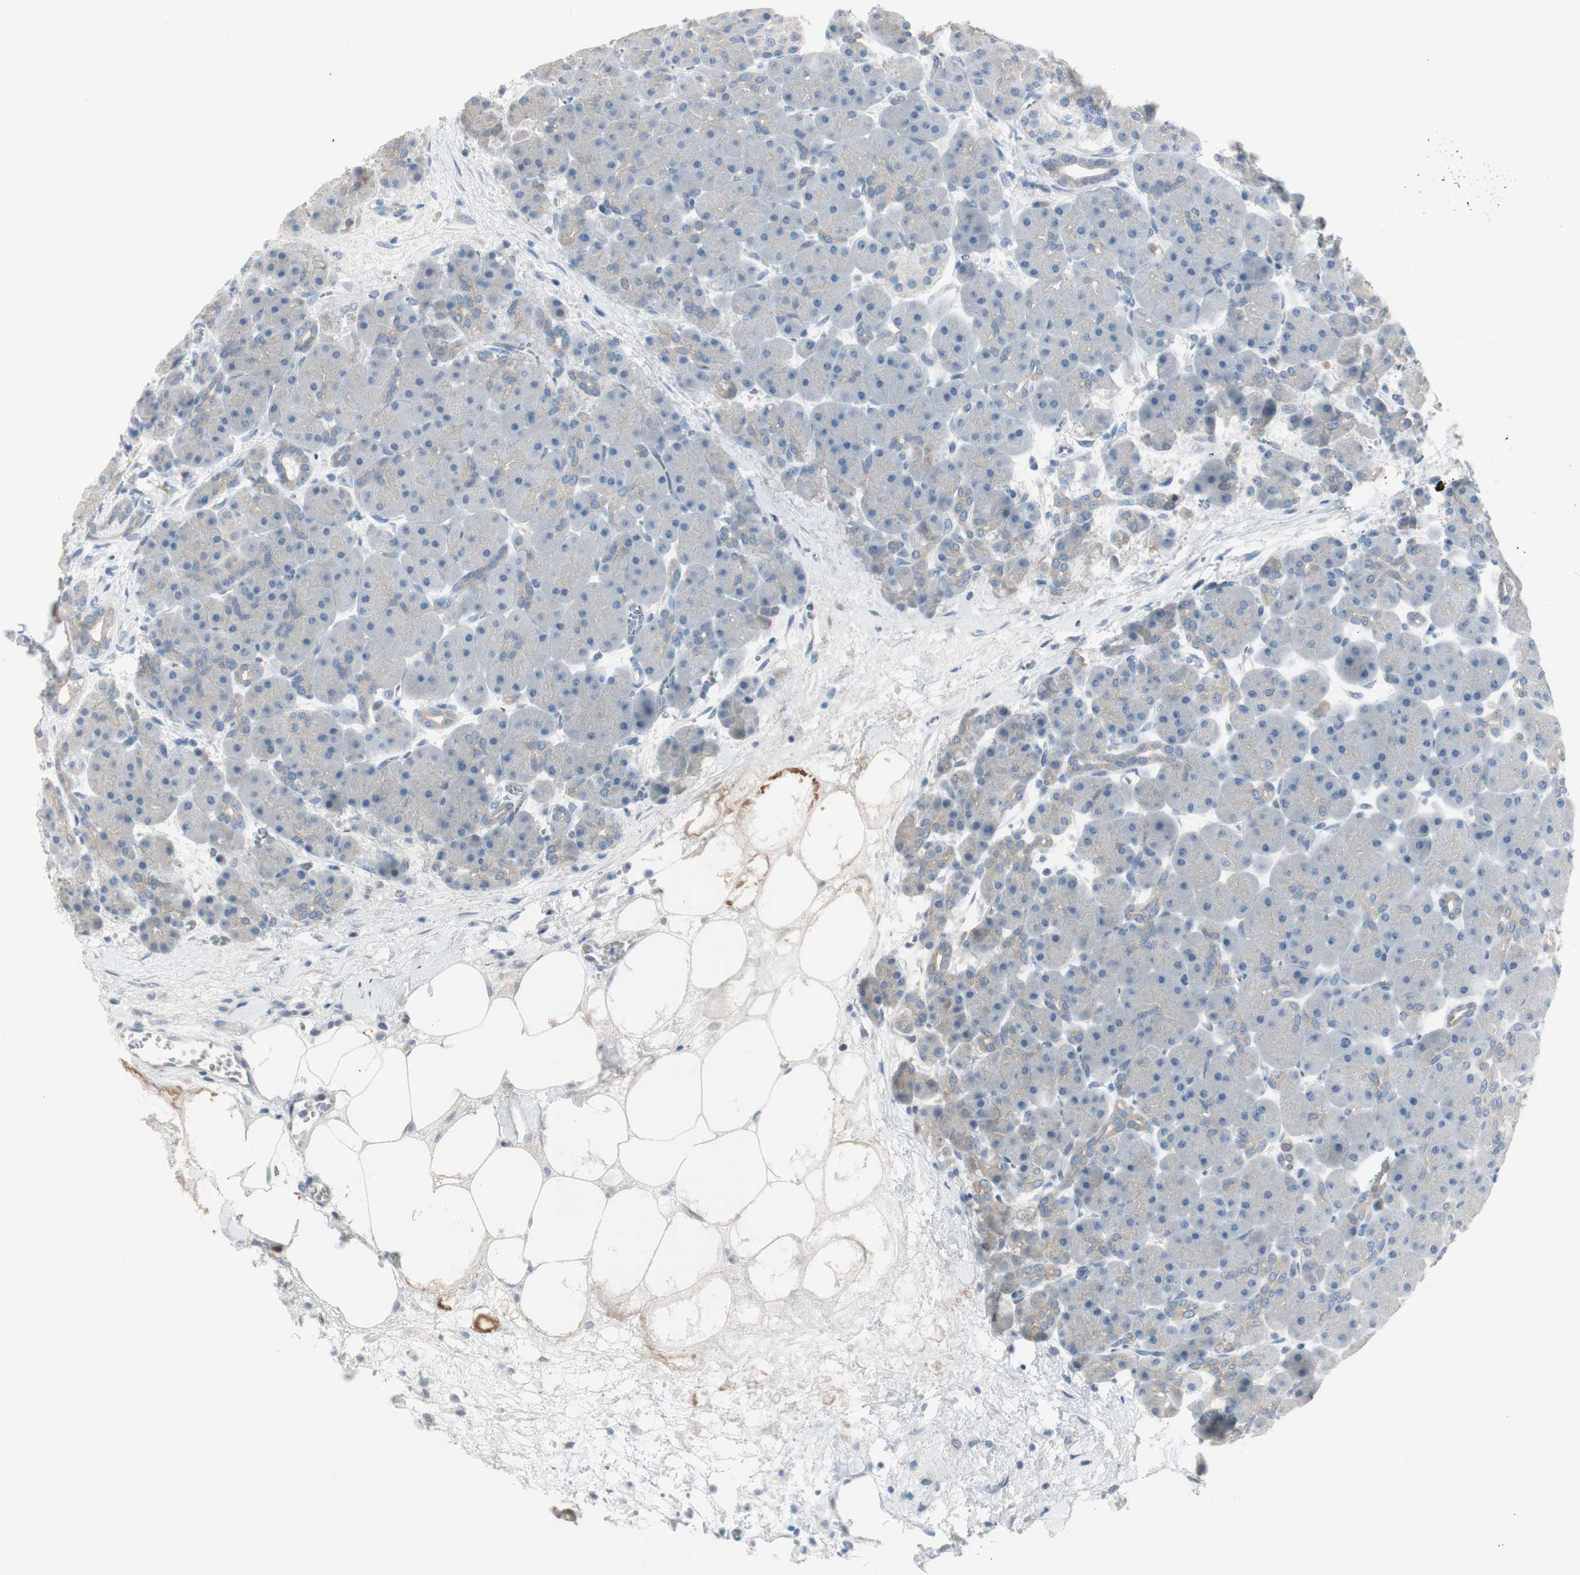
{"staining": {"intensity": "negative", "quantity": "none", "location": "none"}, "tissue": "pancreas", "cell_type": "Exocrine glandular cells", "image_type": "normal", "snomed": [{"axis": "morphology", "description": "Normal tissue, NOS"}, {"axis": "topography", "description": "Pancreas"}], "caption": "Photomicrograph shows no protein positivity in exocrine glandular cells of unremarkable pancreas. Brightfield microscopy of immunohistochemistry (IHC) stained with DAB (3,3'-diaminobenzidine) (brown) and hematoxylin (blue), captured at high magnification.", "gene": "SPINK4", "patient": {"sex": "male", "age": 66}}